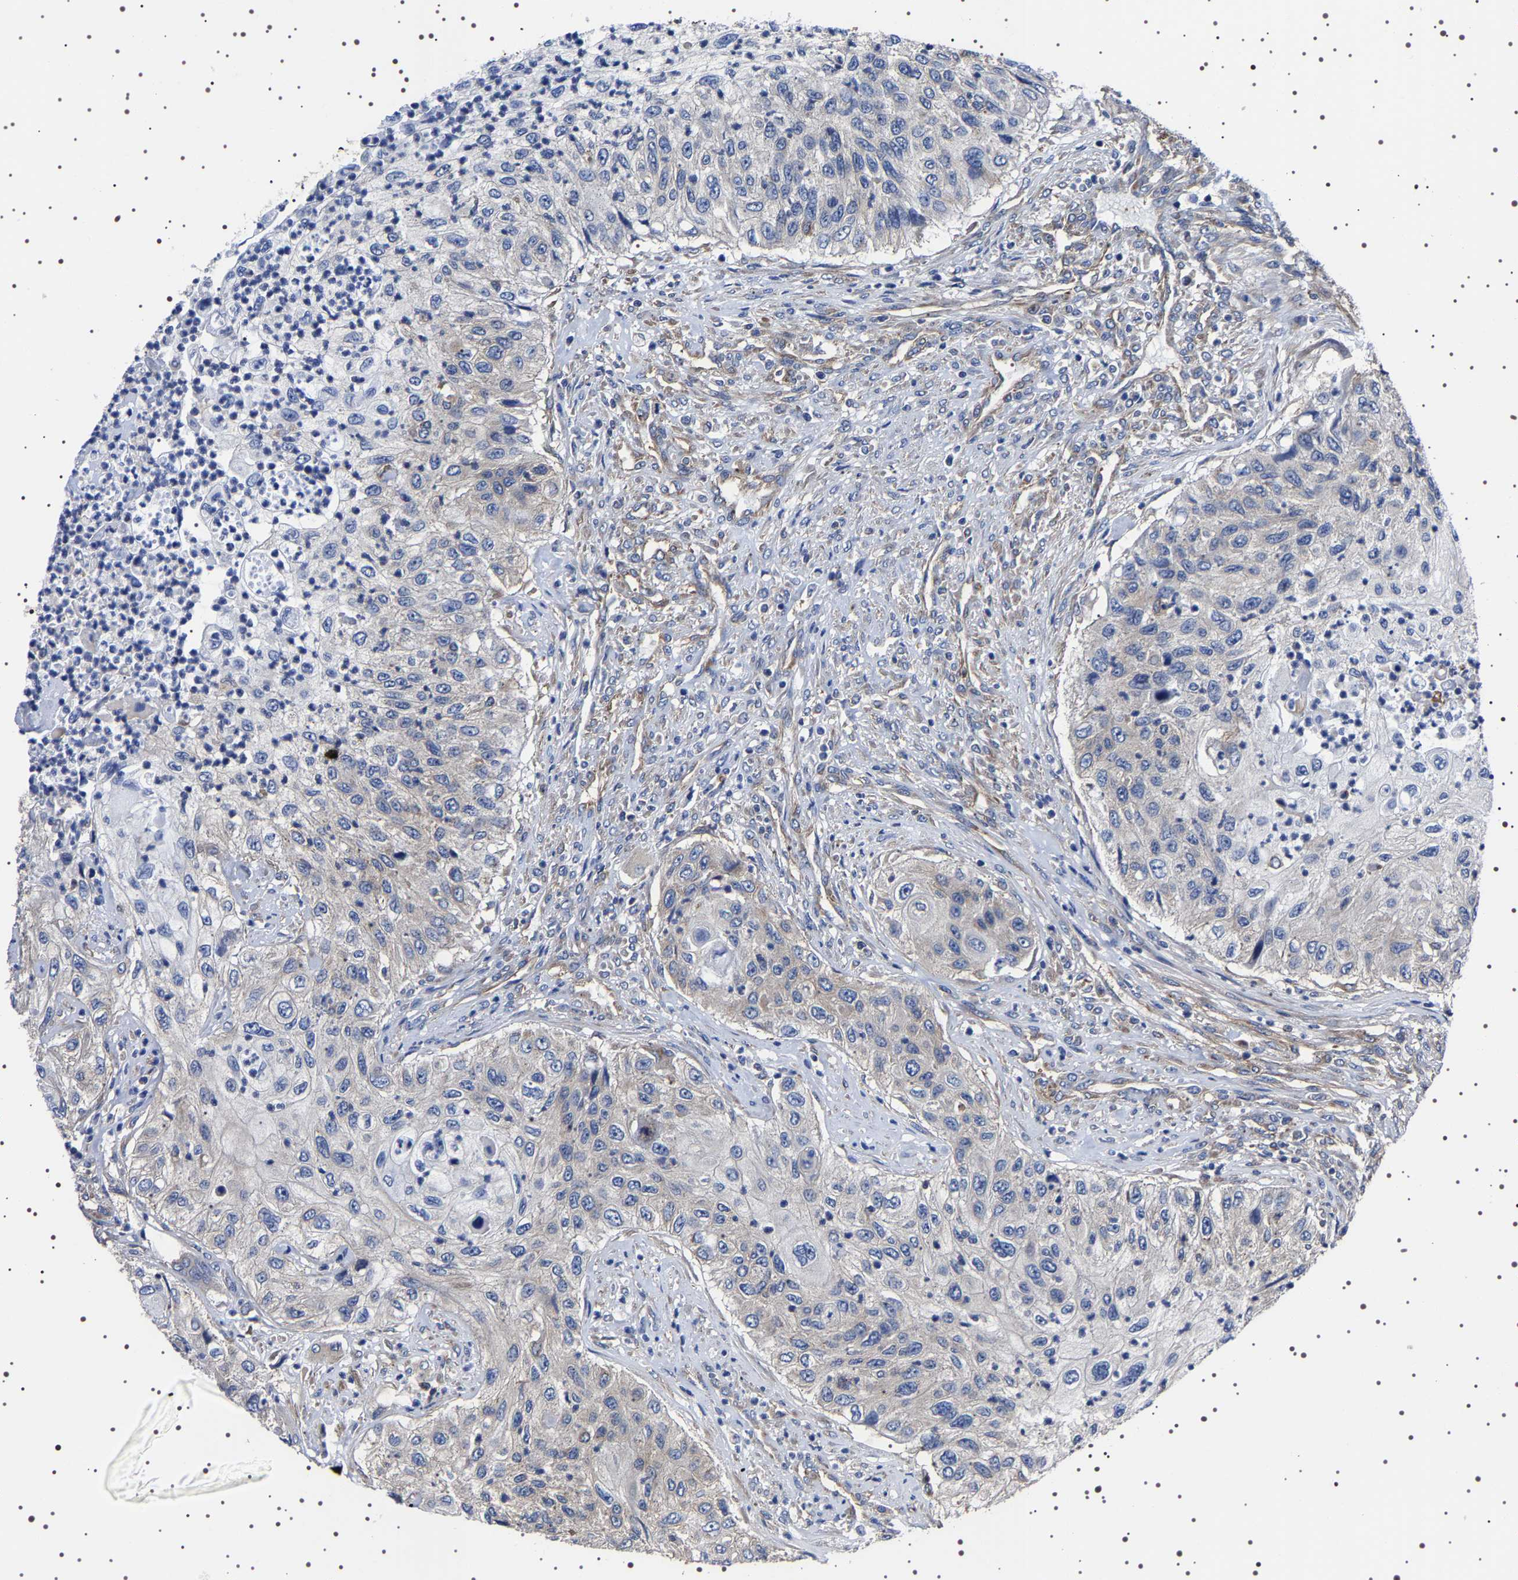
{"staining": {"intensity": "weak", "quantity": "<25%", "location": "cytoplasmic/membranous"}, "tissue": "urothelial cancer", "cell_type": "Tumor cells", "image_type": "cancer", "snomed": [{"axis": "morphology", "description": "Urothelial carcinoma, High grade"}, {"axis": "topography", "description": "Urinary bladder"}], "caption": "A micrograph of urothelial carcinoma (high-grade) stained for a protein reveals no brown staining in tumor cells.", "gene": "DARS1", "patient": {"sex": "female", "age": 60}}